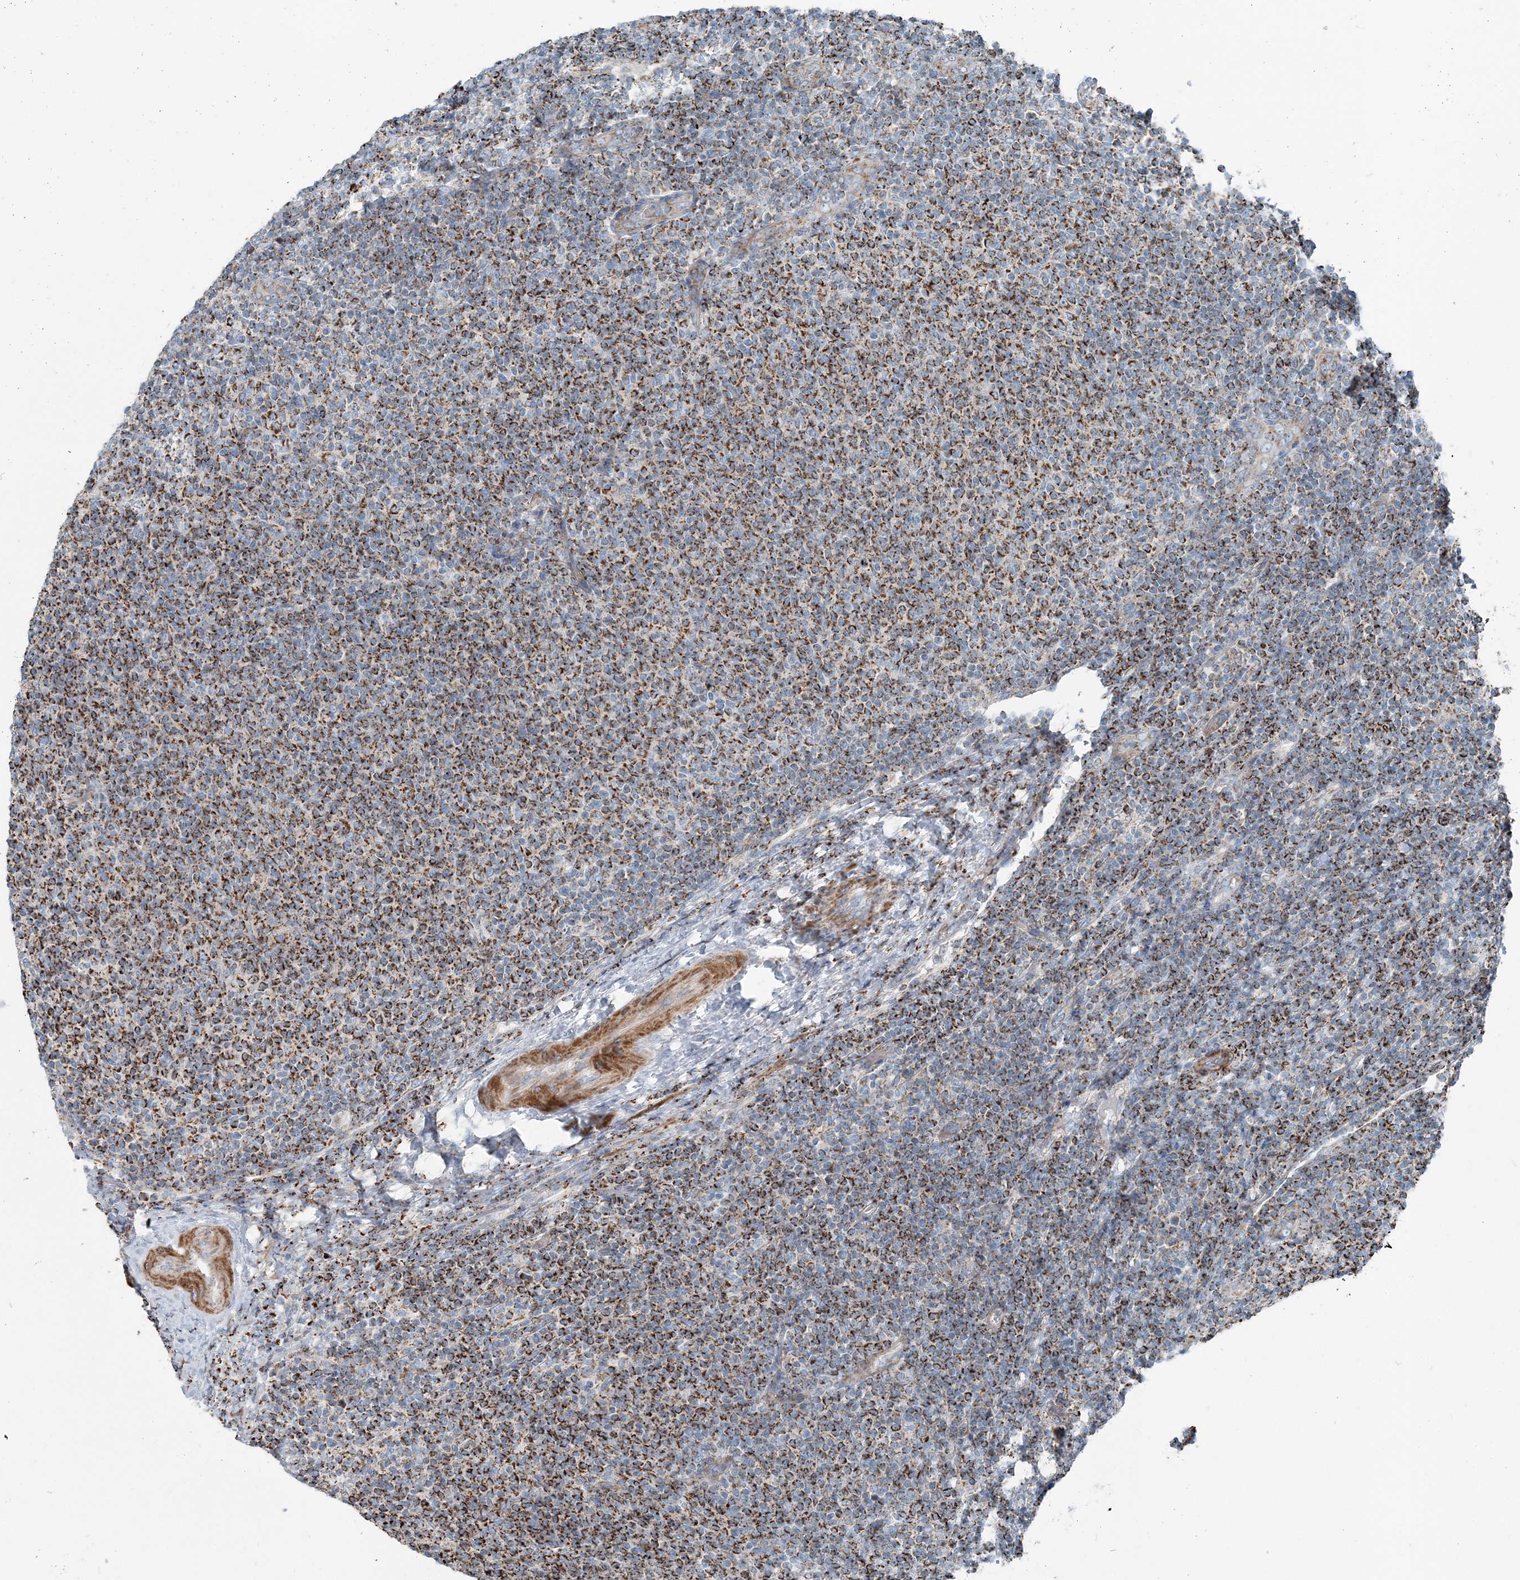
{"staining": {"intensity": "strong", "quantity": ">75%", "location": "cytoplasmic/membranous"}, "tissue": "lymphoma", "cell_type": "Tumor cells", "image_type": "cancer", "snomed": [{"axis": "morphology", "description": "Malignant lymphoma, non-Hodgkin's type, Low grade"}, {"axis": "topography", "description": "Lymph node"}], "caption": "Malignant lymphoma, non-Hodgkin's type (low-grade) tissue shows strong cytoplasmic/membranous expression in approximately >75% of tumor cells", "gene": "INTU", "patient": {"sex": "male", "age": 66}}